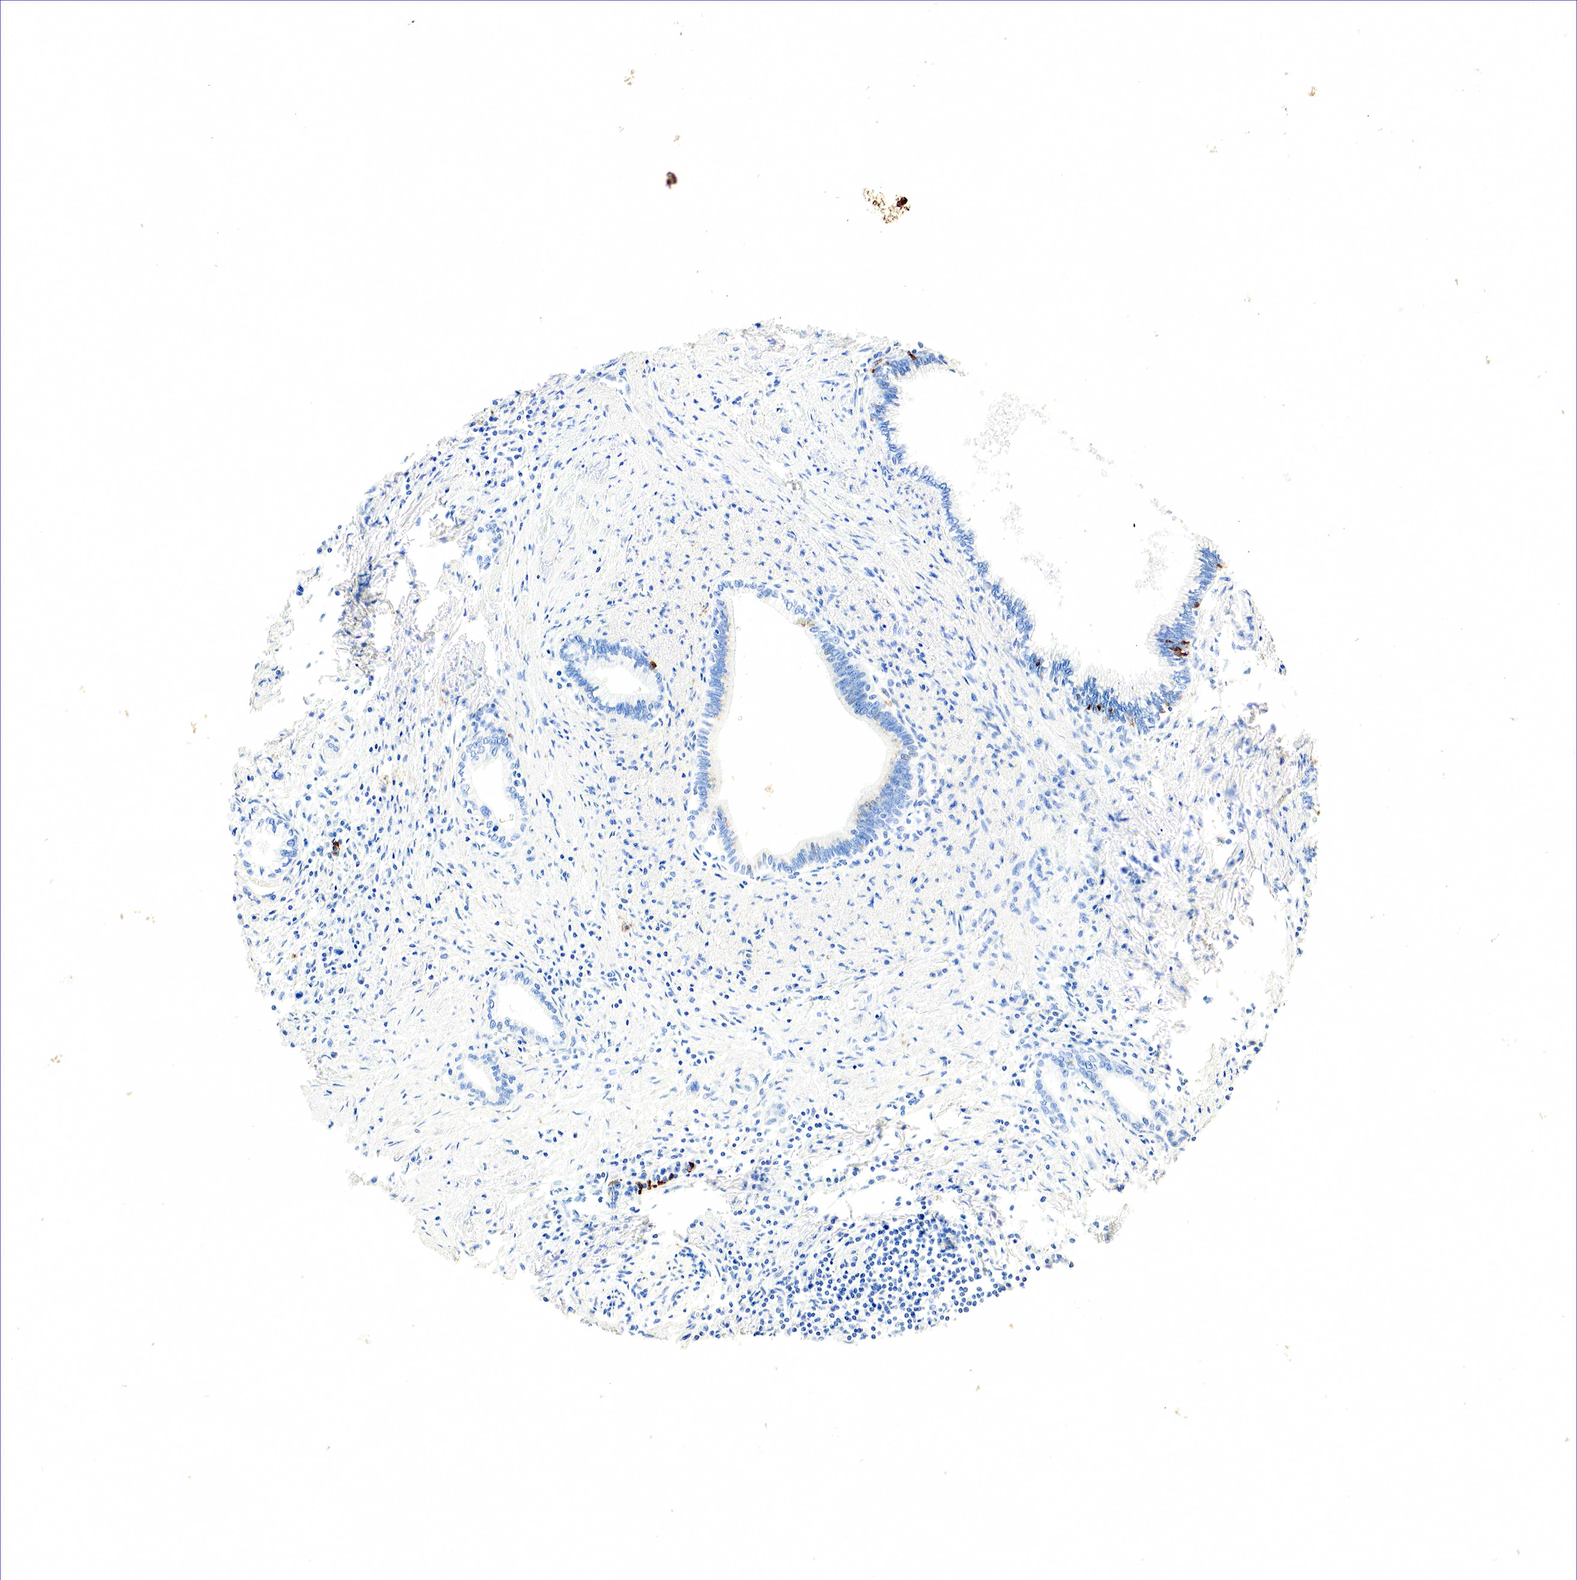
{"staining": {"intensity": "strong", "quantity": "<25%", "location": "cytoplasmic/membranous"}, "tissue": "pancreatic cancer", "cell_type": "Tumor cells", "image_type": "cancer", "snomed": [{"axis": "morphology", "description": "Adenocarcinoma, NOS"}, {"axis": "topography", "description": "Pancreas"}], "caption": "The immunohistochemical stain shows strong cytoplasmic/membranous staining in tumor cells of adenocarcinoma (pancreatic) tissue.", "gene": "SST", "patient": {"sex": "female", "age": 64}}